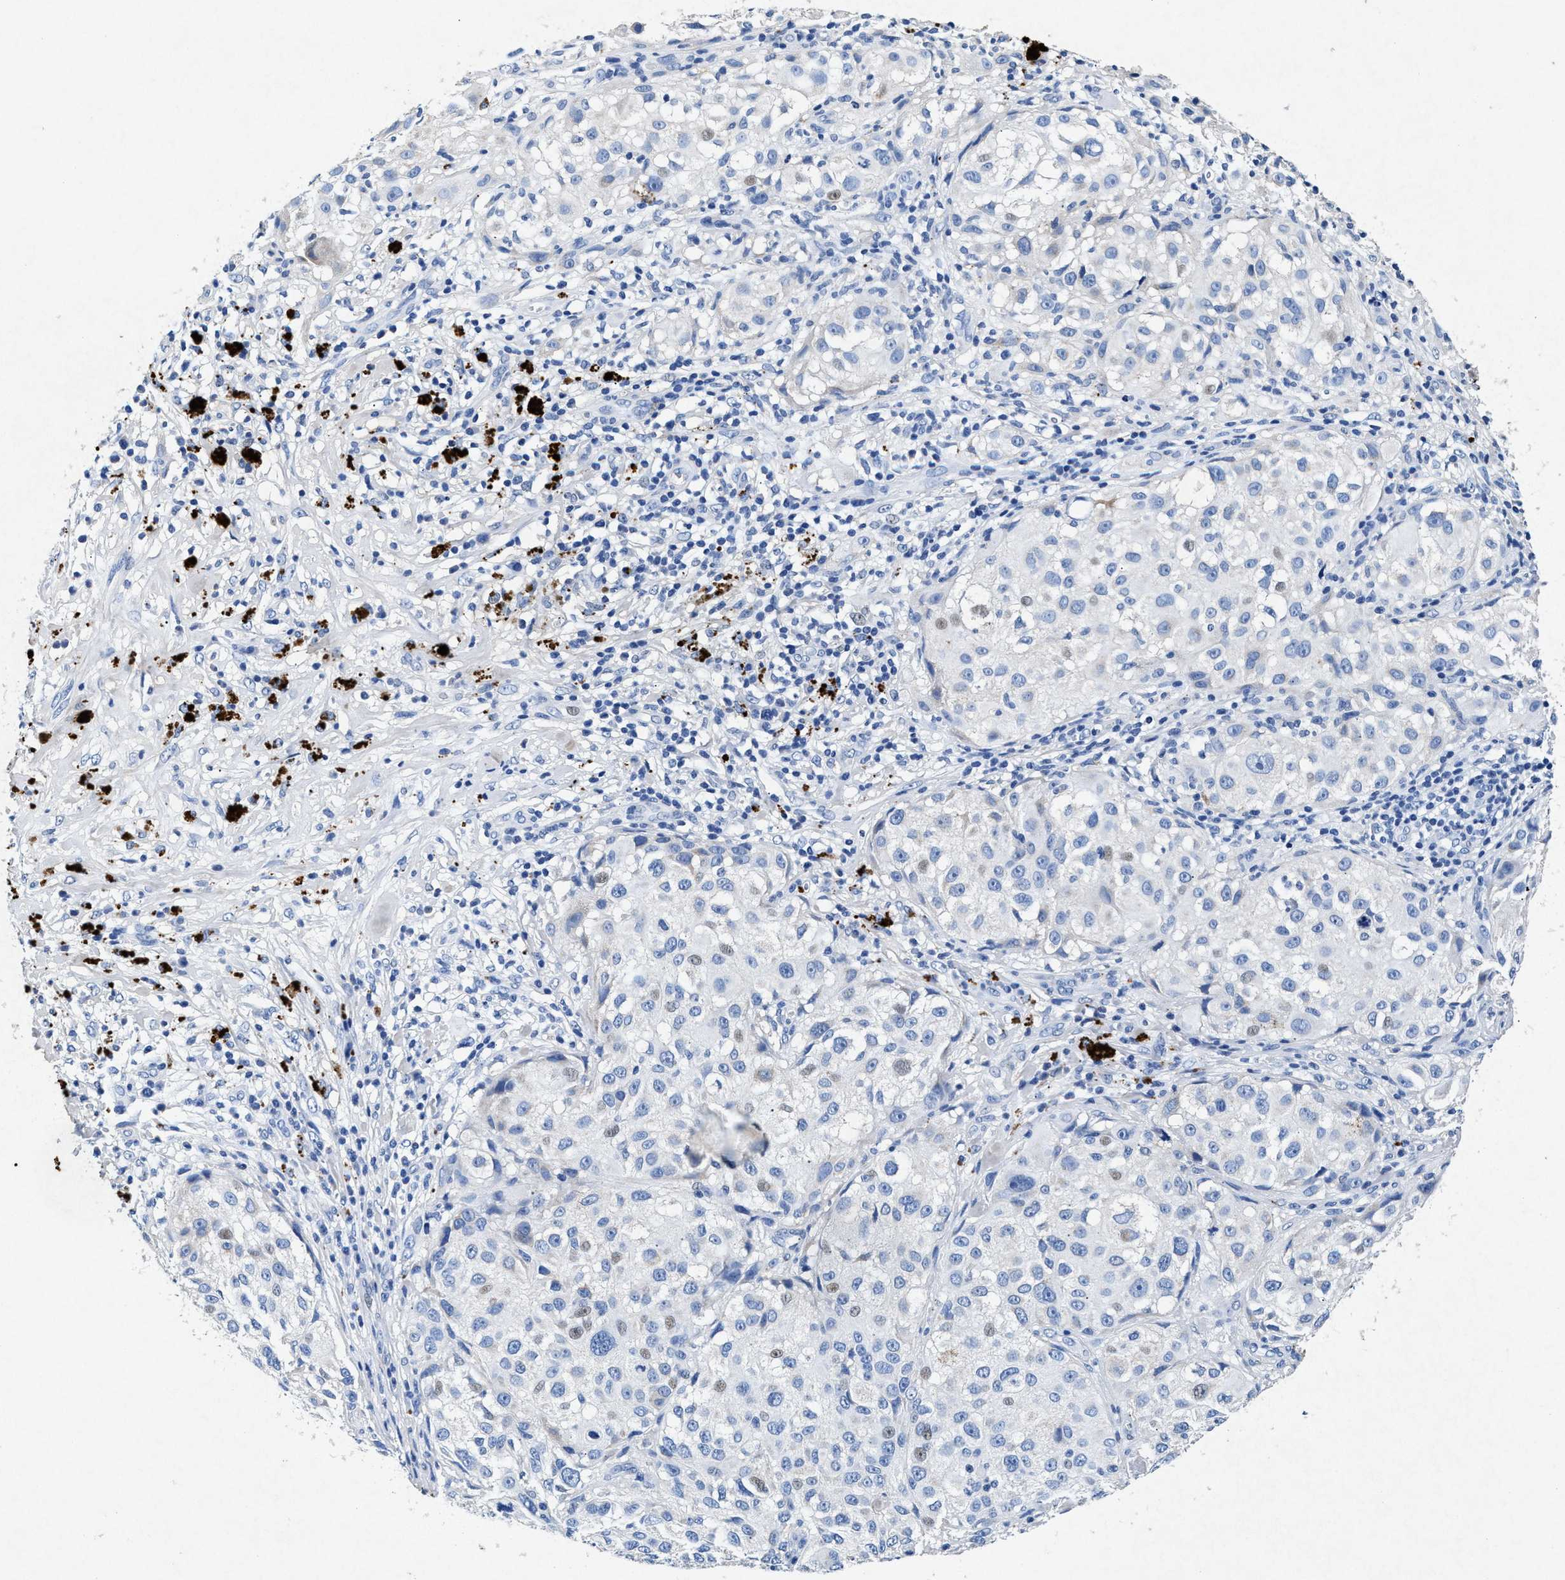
{"staining": {"intensity": "weak", "quantity": "<25%", "location": "nuclear"}, "tissue": "melanoma", "cell_type": "Tumor cells", "image_type": "cancer", "snomed": [{"axis": "morphology", "description": "Necrosis, NOS"}, {"axis": "morphology", "description": "Malignant melanoma, NOS"}, {"axis": "topography", "description": "Skin"}], "caption": "DAB (3,3'-diaminobenzidine) immunohistochemical staining of human melanoma displays no significant expression in tumor cells. (Stains: DAB IHC with hematoxylin counter stain, Microscopy: brightfield microscopy at high magnification).", "gene": "MAP6", "patient": {"sex": "female", "age": 87}}